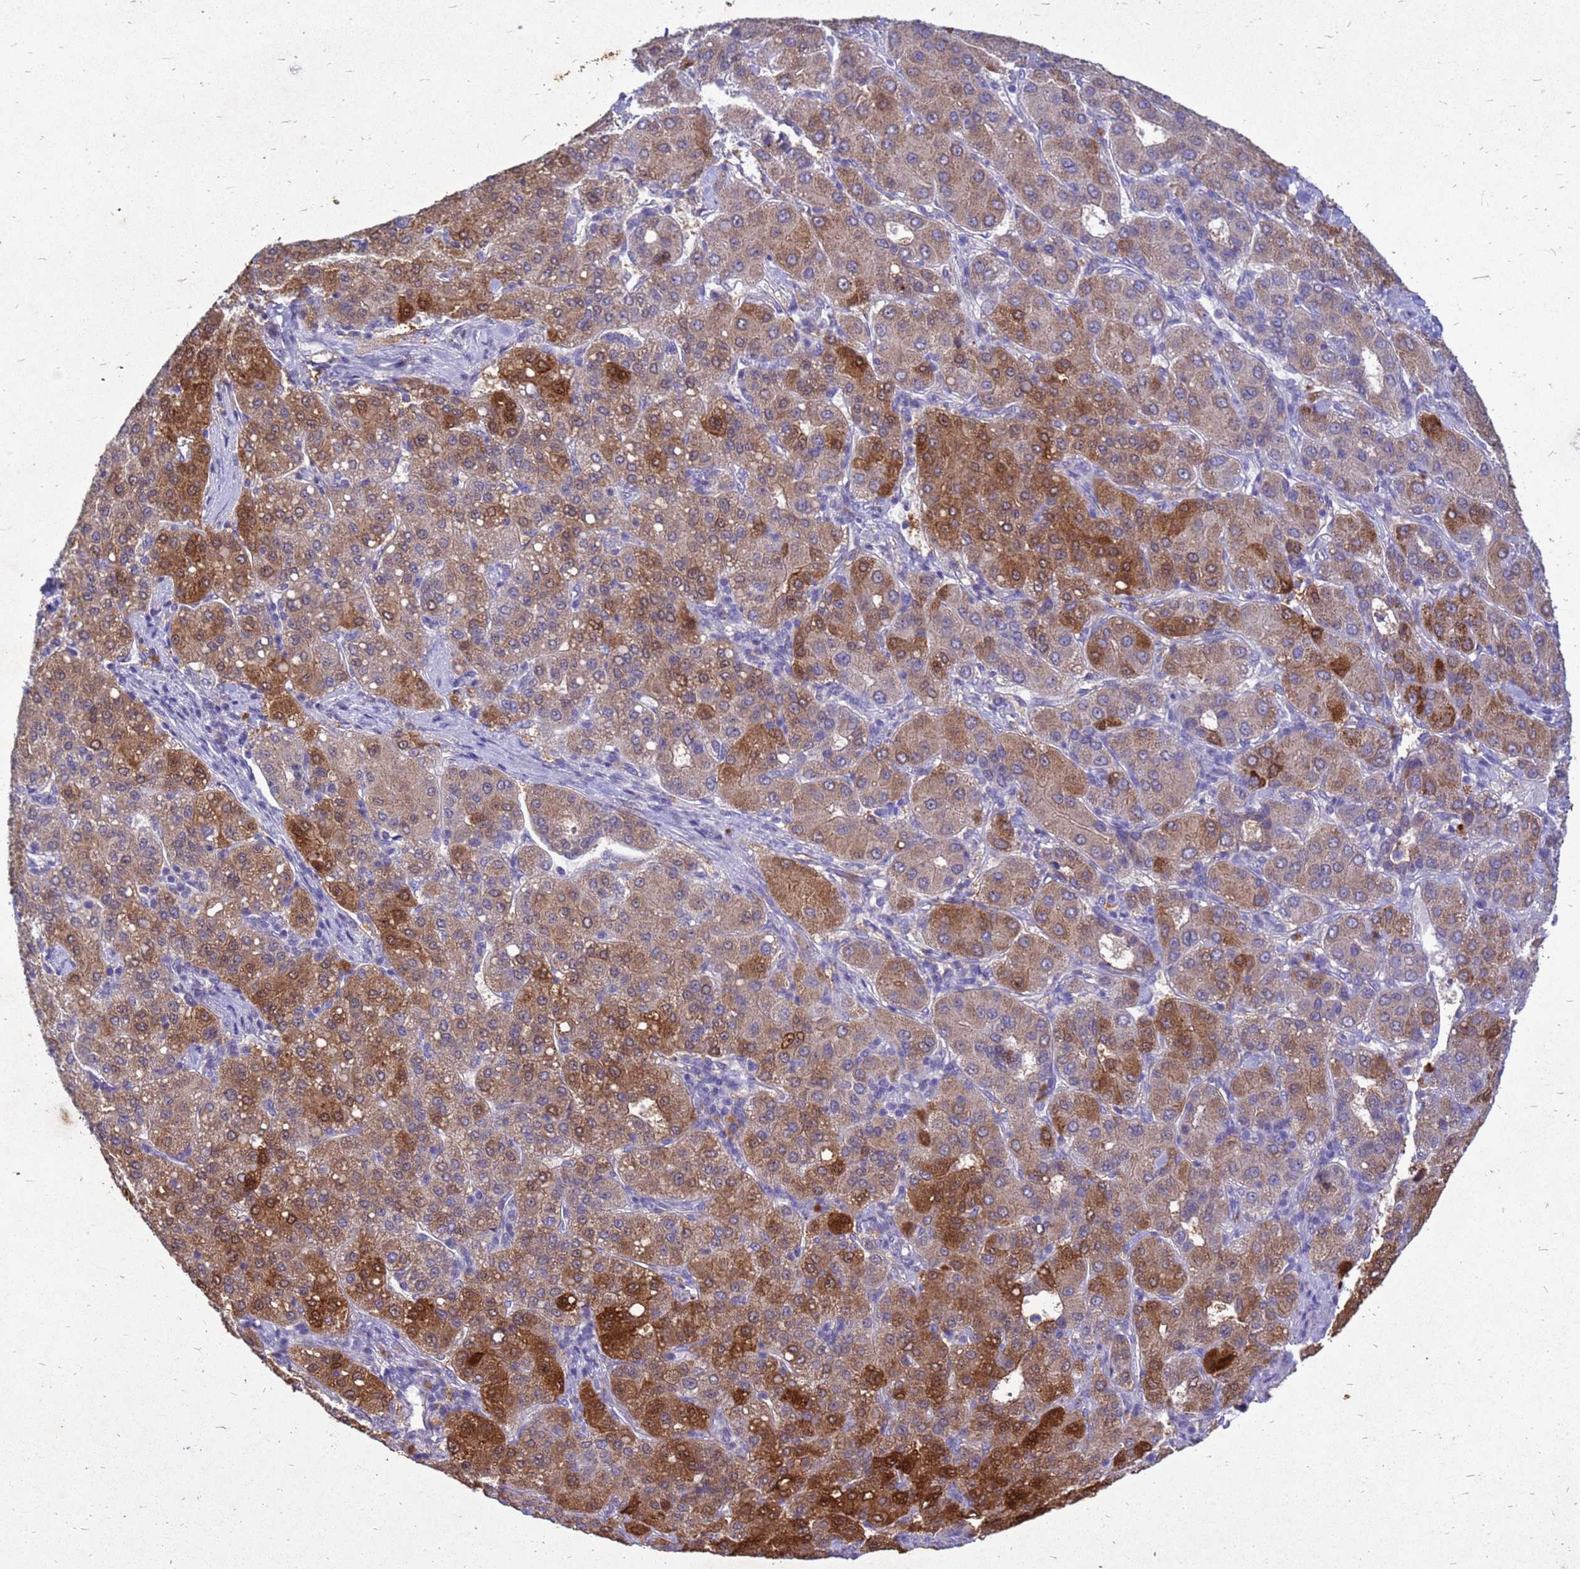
{"staining": {"intensity": "moderate", "quantity": ">75%", "location": "cytoplasmic/membranous,nuclear"}, "tissue": "liver cancer", "cell_type": "Tumor cells", "image_type": "cancer", "snomed": [{"axis": "morphology", "description": "Carcinoma, Hepatocellular, NOS"}, {"axis": "topography", "description": "Liver"}], "caption": "Immunohistochemistry (DAB (3,3'-diaminobenzidine)) staining of human liver cancer shows moderate cytoplasmic/membranous and nuclear protein positivity in approximately >75% of tumor cells.", "gene": "AKR1C1", "patient": {"sex": "male", "age": 65}}